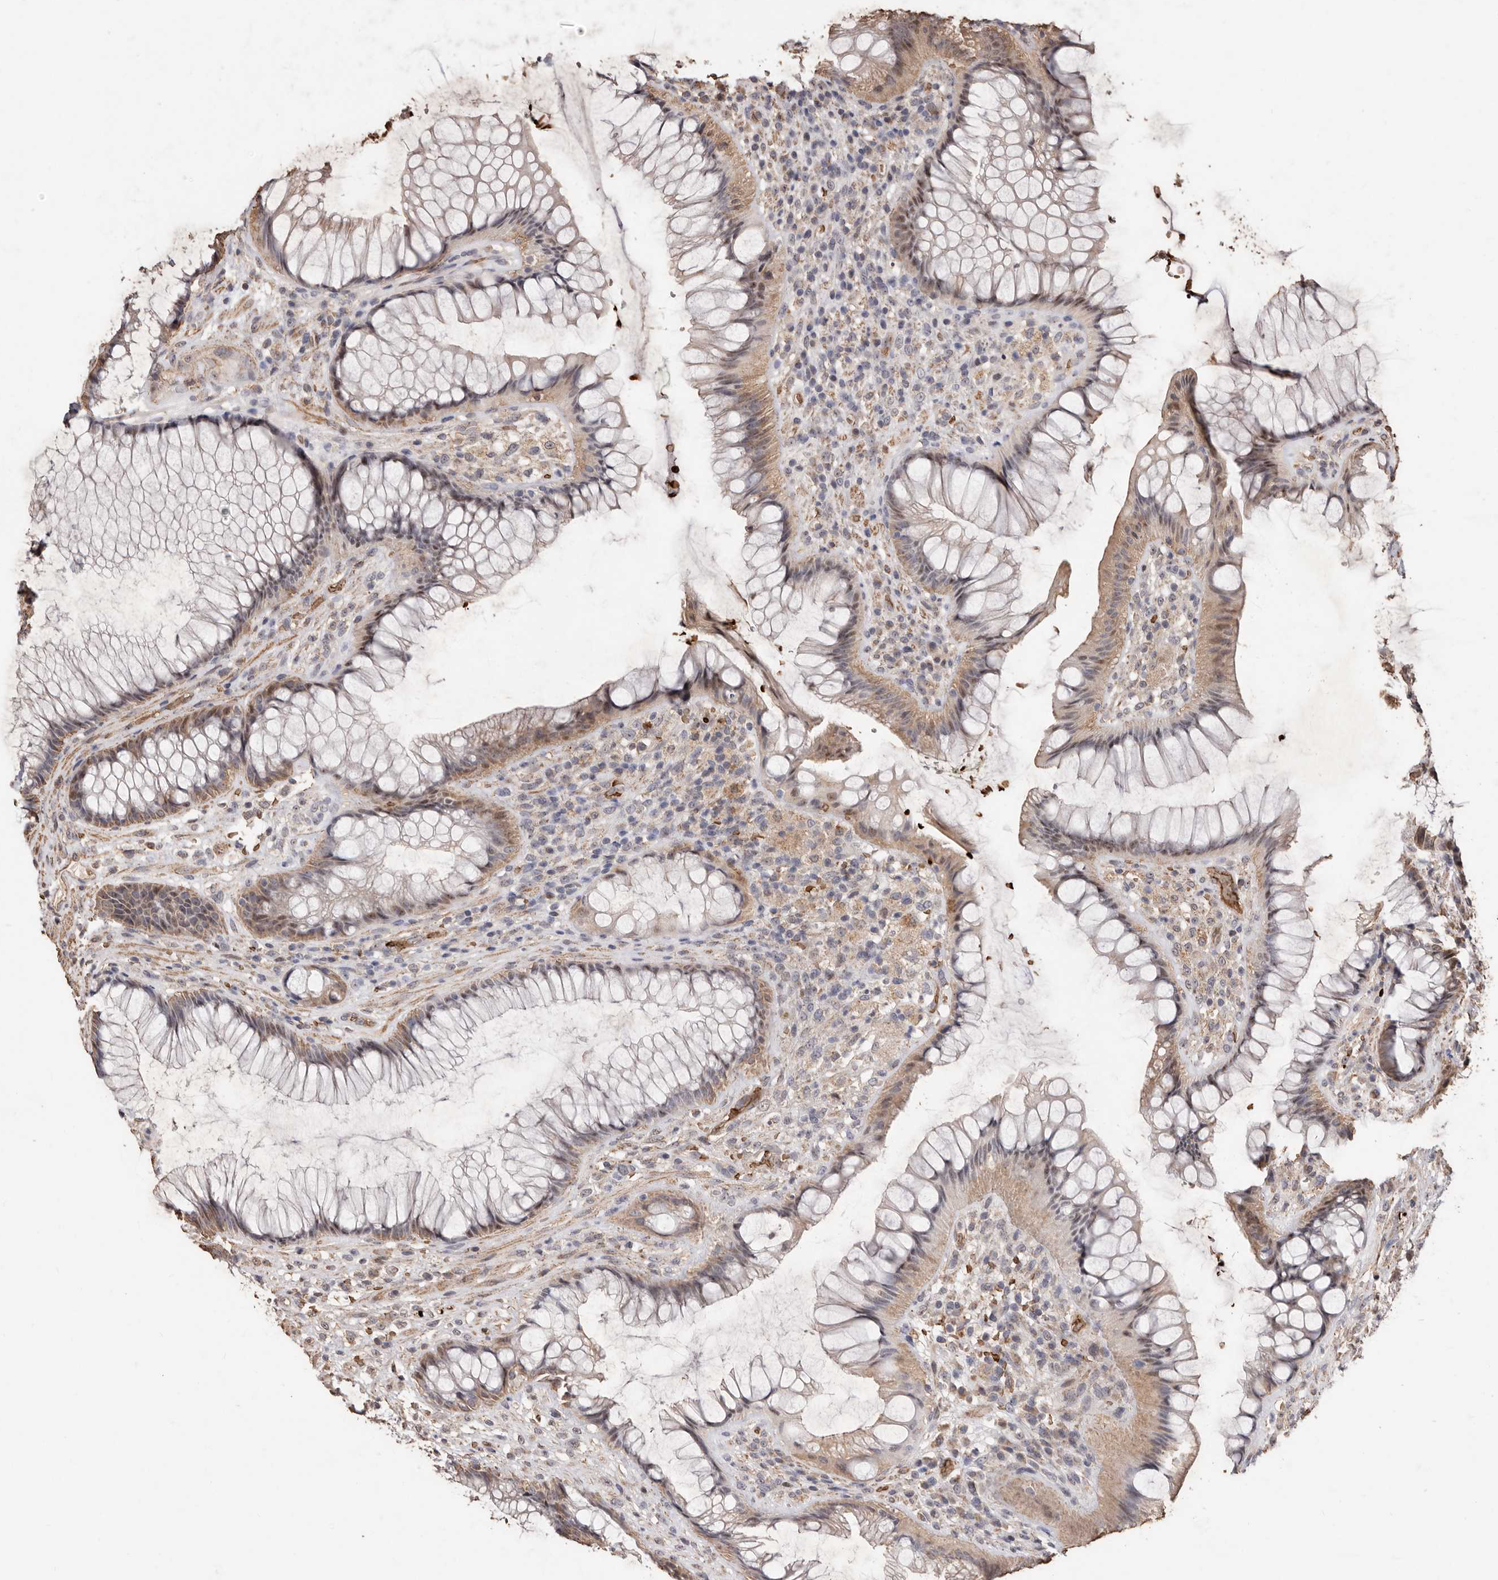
{"staining": {"intensity": "moderate", "quantity": ">75%", "location": "cytoplasmic/membranous,nuclear"}, "tissue": "rectum", "cell_type": "Glandular cells", "image_type": "normal", "snomed": [{"axis": "morphology", "description": "Normal tissue, NOS"}, {"axis": "topography", "description": "Rectum"}], "caption": "High-magnification brightfield microscopy of normal rectum stained with DAB (brown) and counterstained with hematoxylin (blue). glandular cells exhibit moderate cytoplasmic/membranous,nuclear expression is present in approximately>75% of cells.", "gene": "GRAMD2A", "patient": {"sex": "male", "age": 51}}